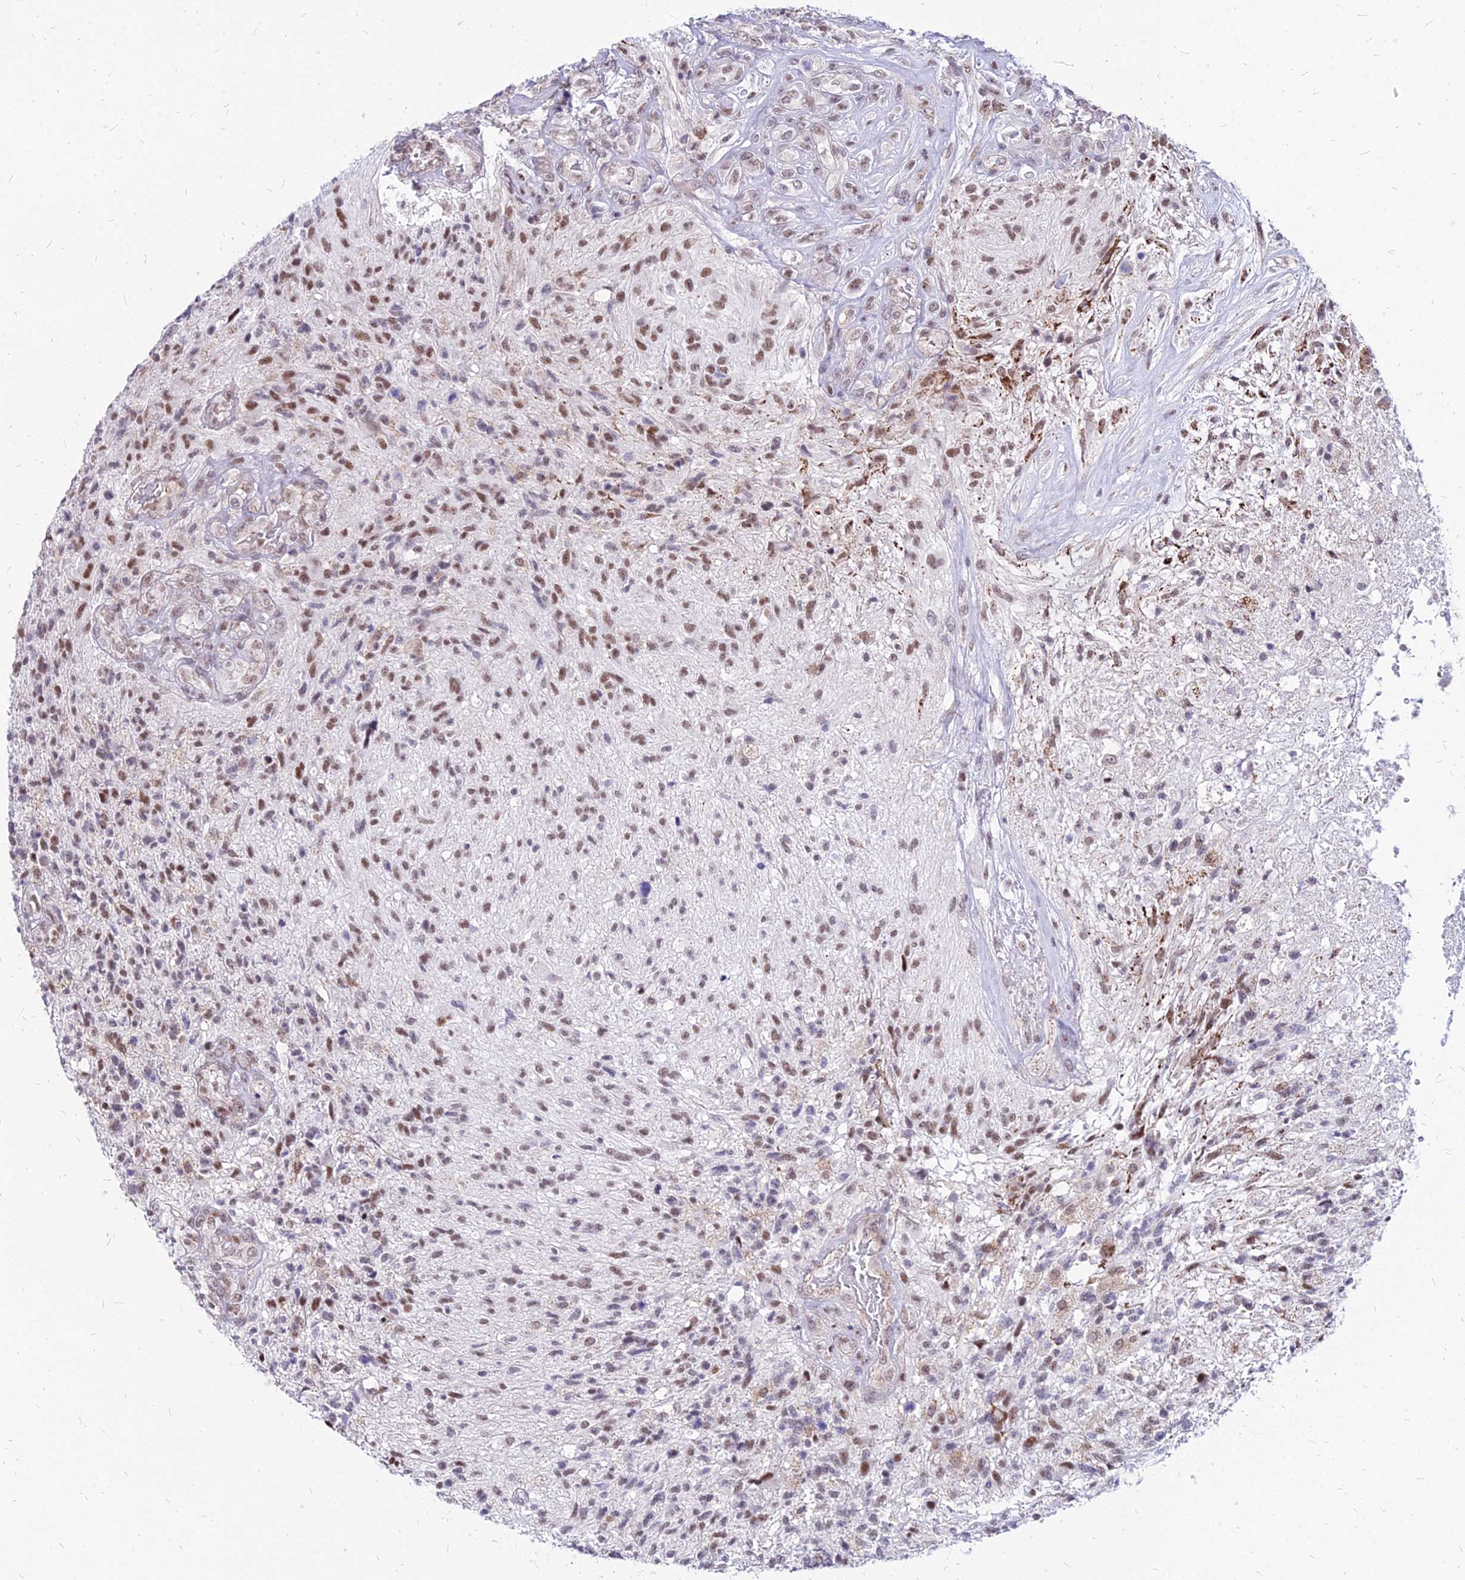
{"staining": {"intensity": "moderate", "quantity": ">75%", "location": "nuclear"}, "tissue": "glioma", "cell_type": "Tumor cells", "image_type": "cancer", "snomed": [{"axis": "morphology", "description": "Glioma, malignant, High grade"}, {"axis": "topography", "description": "Brain"}], "caption": "This micrograph shows immunohistochemistry (IHC) staining of human glioma, with medium moderate nuclear staining in approximately >75% of tumor cells.", "gene": "FDX2", "patient": {"sex": "male", "age": 56}}